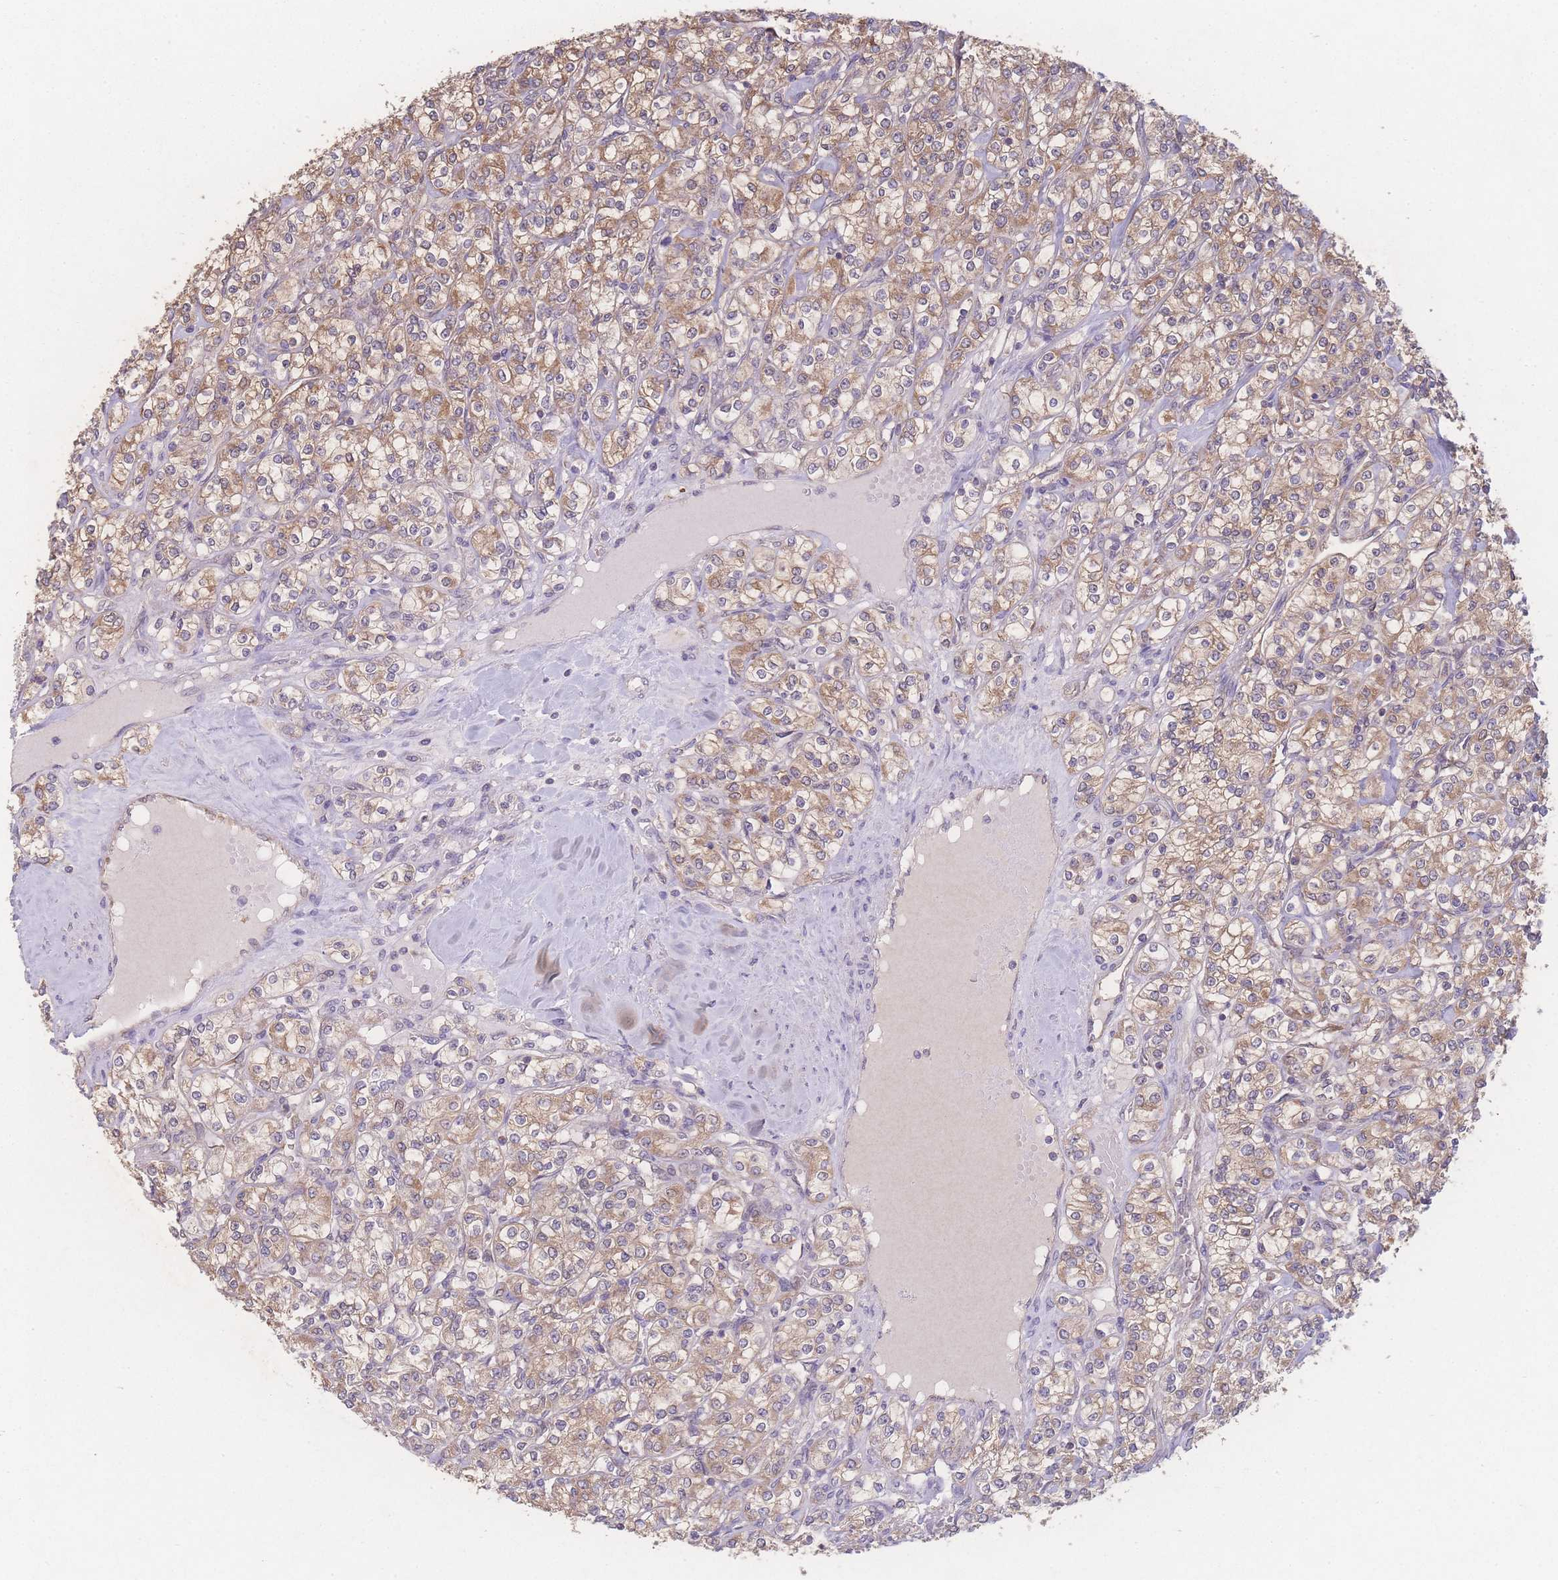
{"staining": {"intensity": "moderate", "quantity": ">75%", "location": "cytoplasmic/membranous"}, "tissue": "renal cancer", "cell_type": "Tumor cells", "image_type": "cancer", "snomed": [{"axis": "morphology", "description": "Adenocarcinoma, NOS"}, {"axis": "topography", "description": "Kidney"}], "caption": "Immunohistochemistry (IHC) staining of renal cancer (adenocarcinoma), which exhibits medium levels of moderate cytoplasmic/membranous staining in about >75% of tumor cells indicating moderate cytoplasmic/membranous protein expression. The staining was performed using DAB (3,3'-diaminobenzidine) (brown) for protein detection and nuclei were counterstained in hematoxylin (blue).", "gene": "GIPR", "patient": {"sex": "male", "age": 77}}